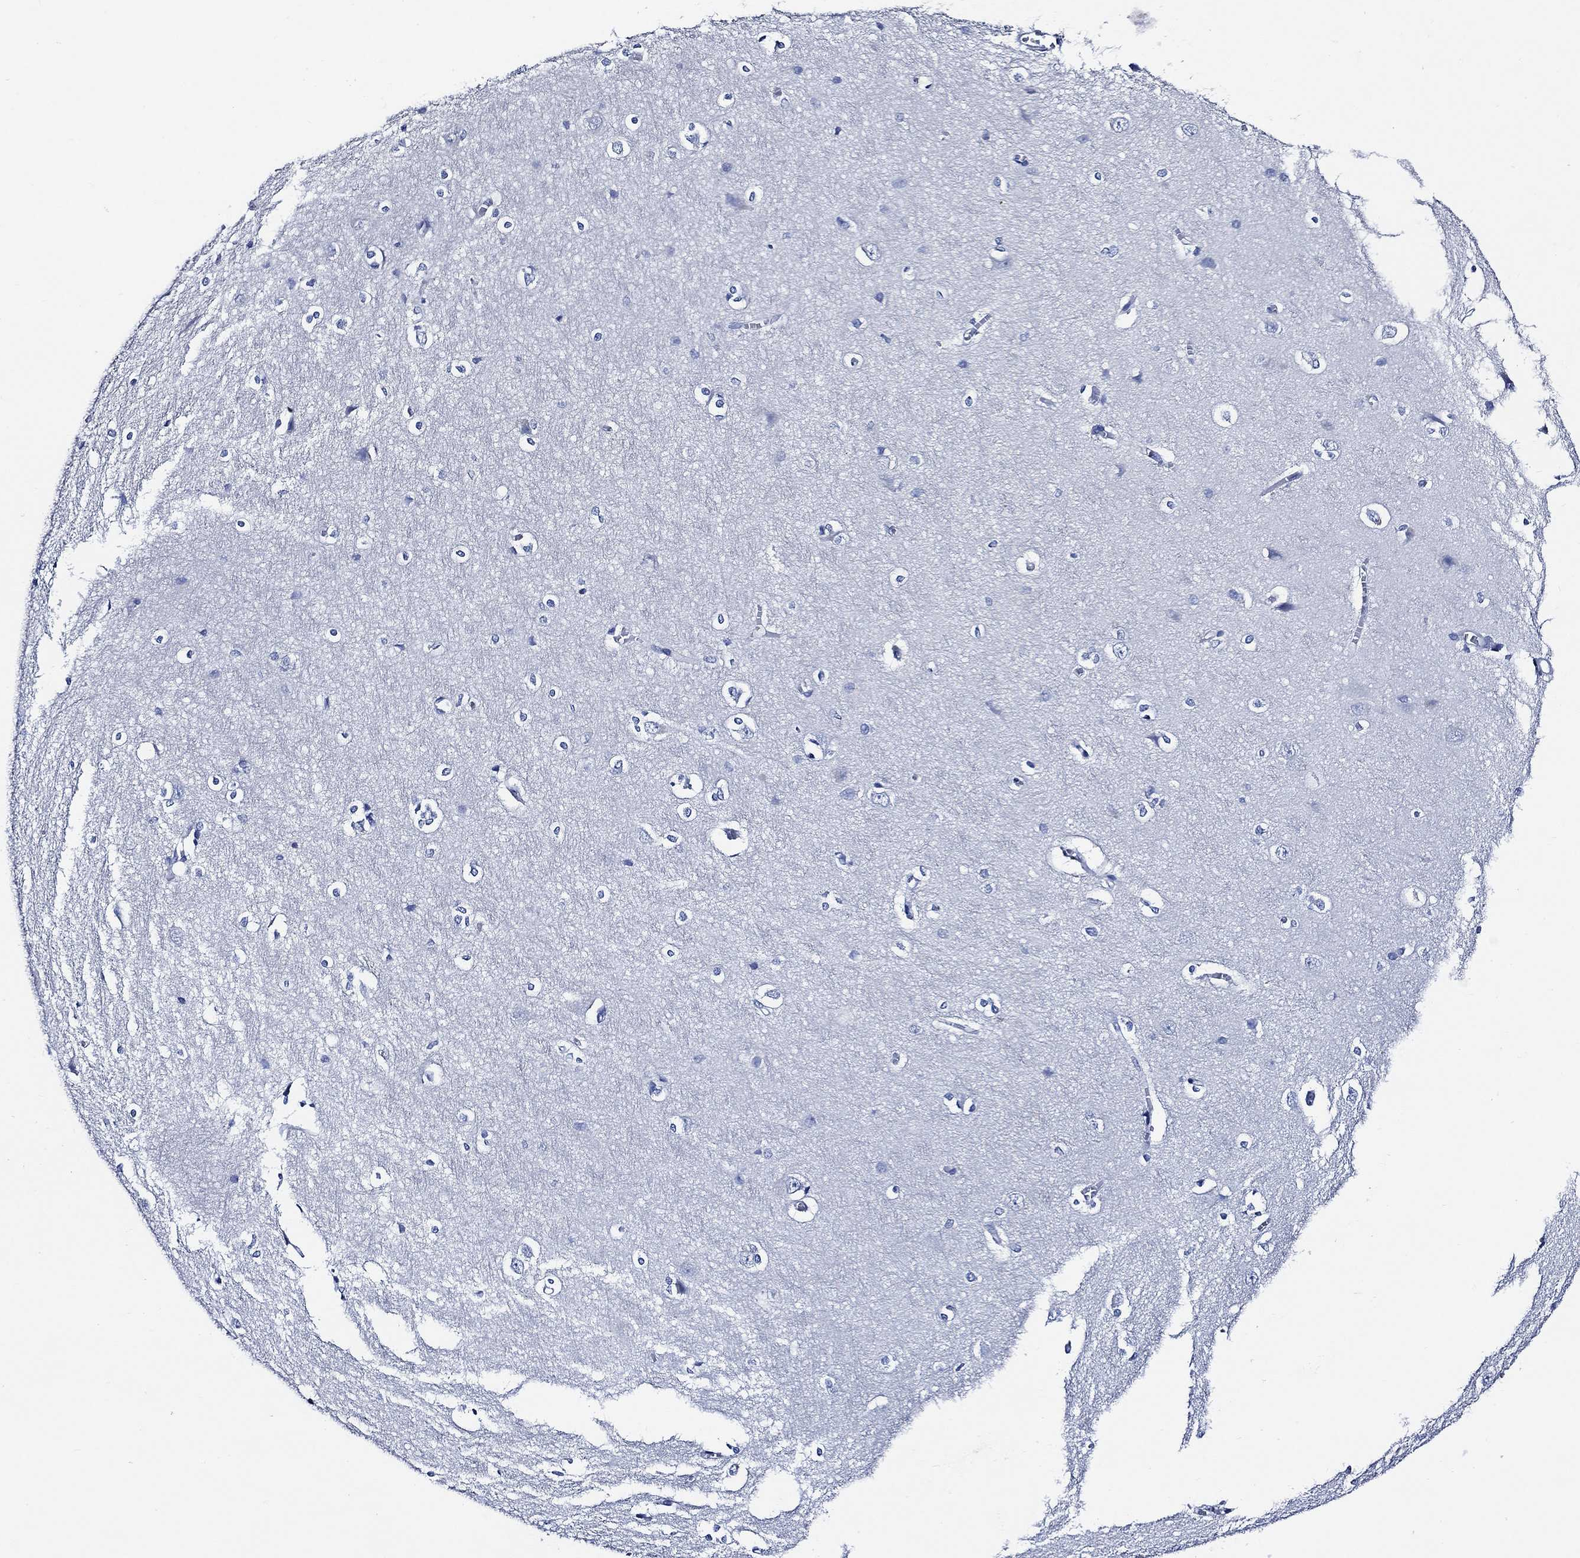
{"staining": {"intensity": "negative", "quantity": "none", "location": "none"}, "tissue": "cerebral cortex", "cell_type": "Endothelial cells", "image_type": "normal", "snomed": [{"axis": "morphology", "description": "Normal tissue, NOS"}, {"axis": "topography", "description": "Cerebral cortex"}], "caption": "This is a micrograph of immunohistochemistry staining of normal cerebral cortex, which shows no staining in endothelial cells.", "gene": "WDR62", "patient": {"sex": "male", "age": 37}}